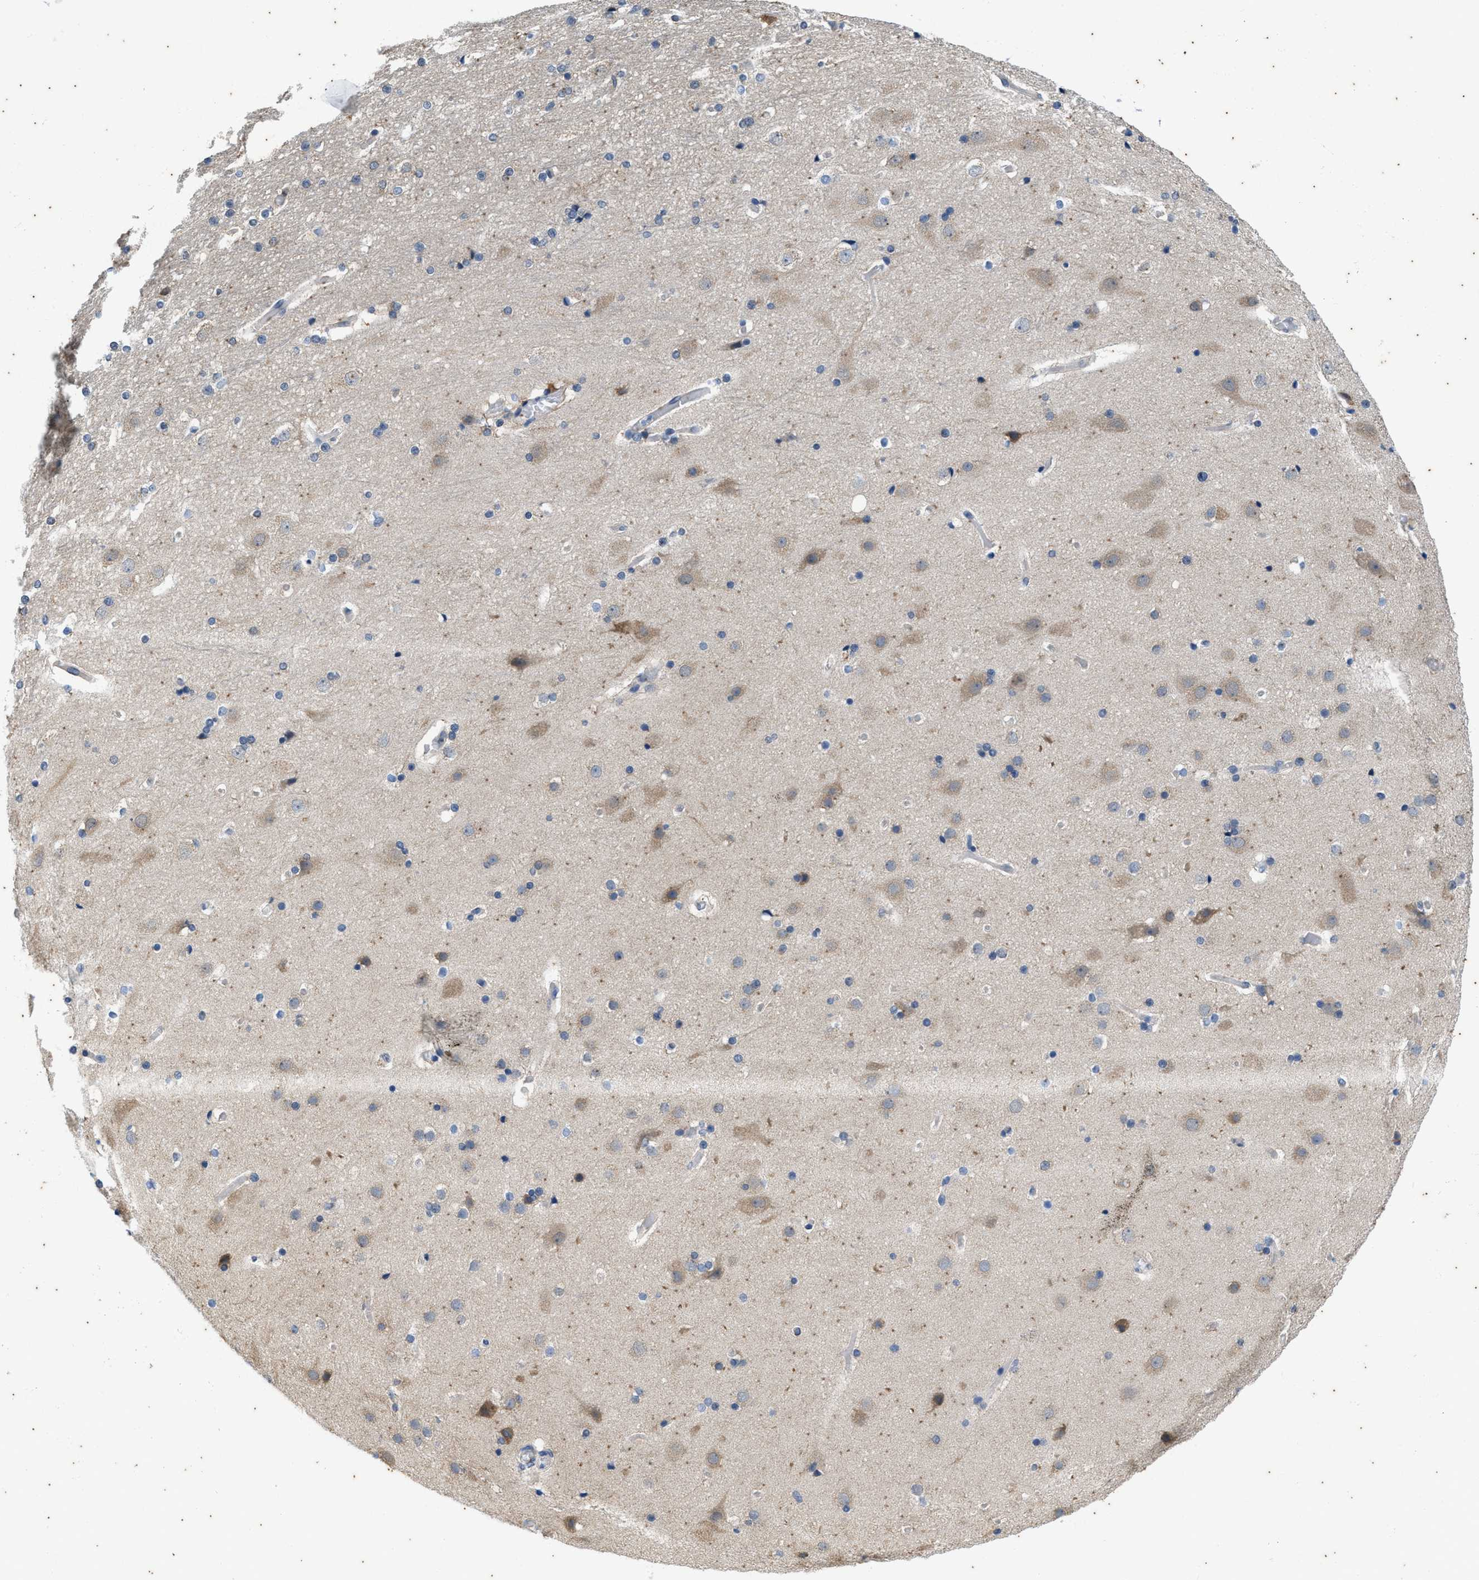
{"staining": {"intensity": "negative", "quantity": "none", "location": "none"}, "tissue": "cerebral cortex", "cell_type": "Endothelial cells", "image_type": "normal", "snomed": [{"axis": "morphology", "description": "Normal tissue, NOS"}, {"axis": "topography", "description": "Cerebral cortex"}], "caption": "Protein analysis of normal cerebral cortex exhibits no significant positivity in endothelial cells.", "gene": "COX19", "patient": {"sex": "male", "age": 57}}